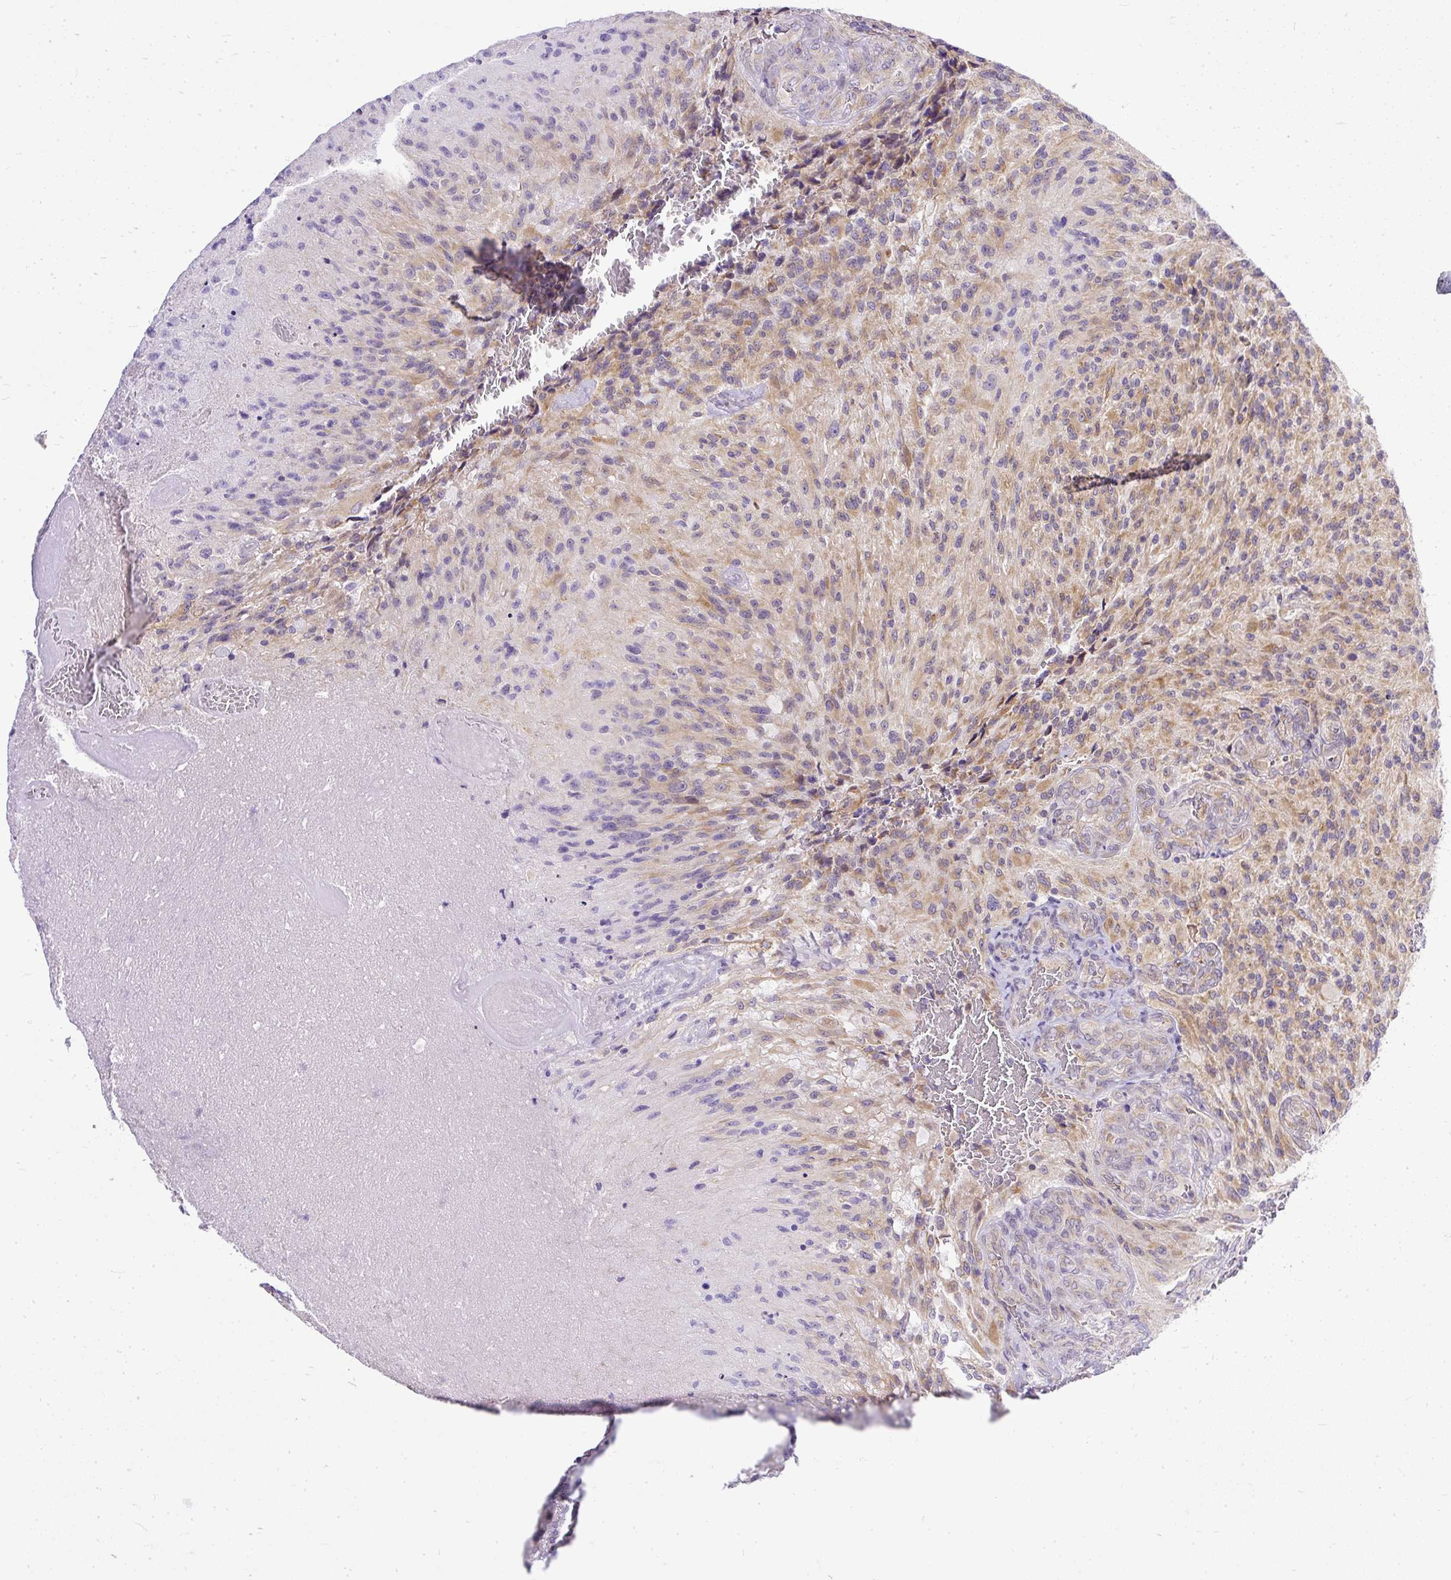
{"staining": {"intensity": "moderate", "quantity": ">75%", "location": "cytoplasmic/membranous"}, "tissue": "glioma", "cell_type": "Tumor cells", "image_type": "cancer", "snomed": [{"axis": "morphology", "description": "Normal tissue, NOS"}, {"axis": "morphology", "description": "Glioma, malignant, High grade"}, {"axis": "topography", "description": "Cerebral cortex"}], "caption": "Immunohistochemical staining of malignant glioma (high-grade) shows moderate cytoplasmic/membranous protein expression in approximately >75% of tumor cells.", "gene": "AMFR", "patient": {"sex": "male", "age": 56}}